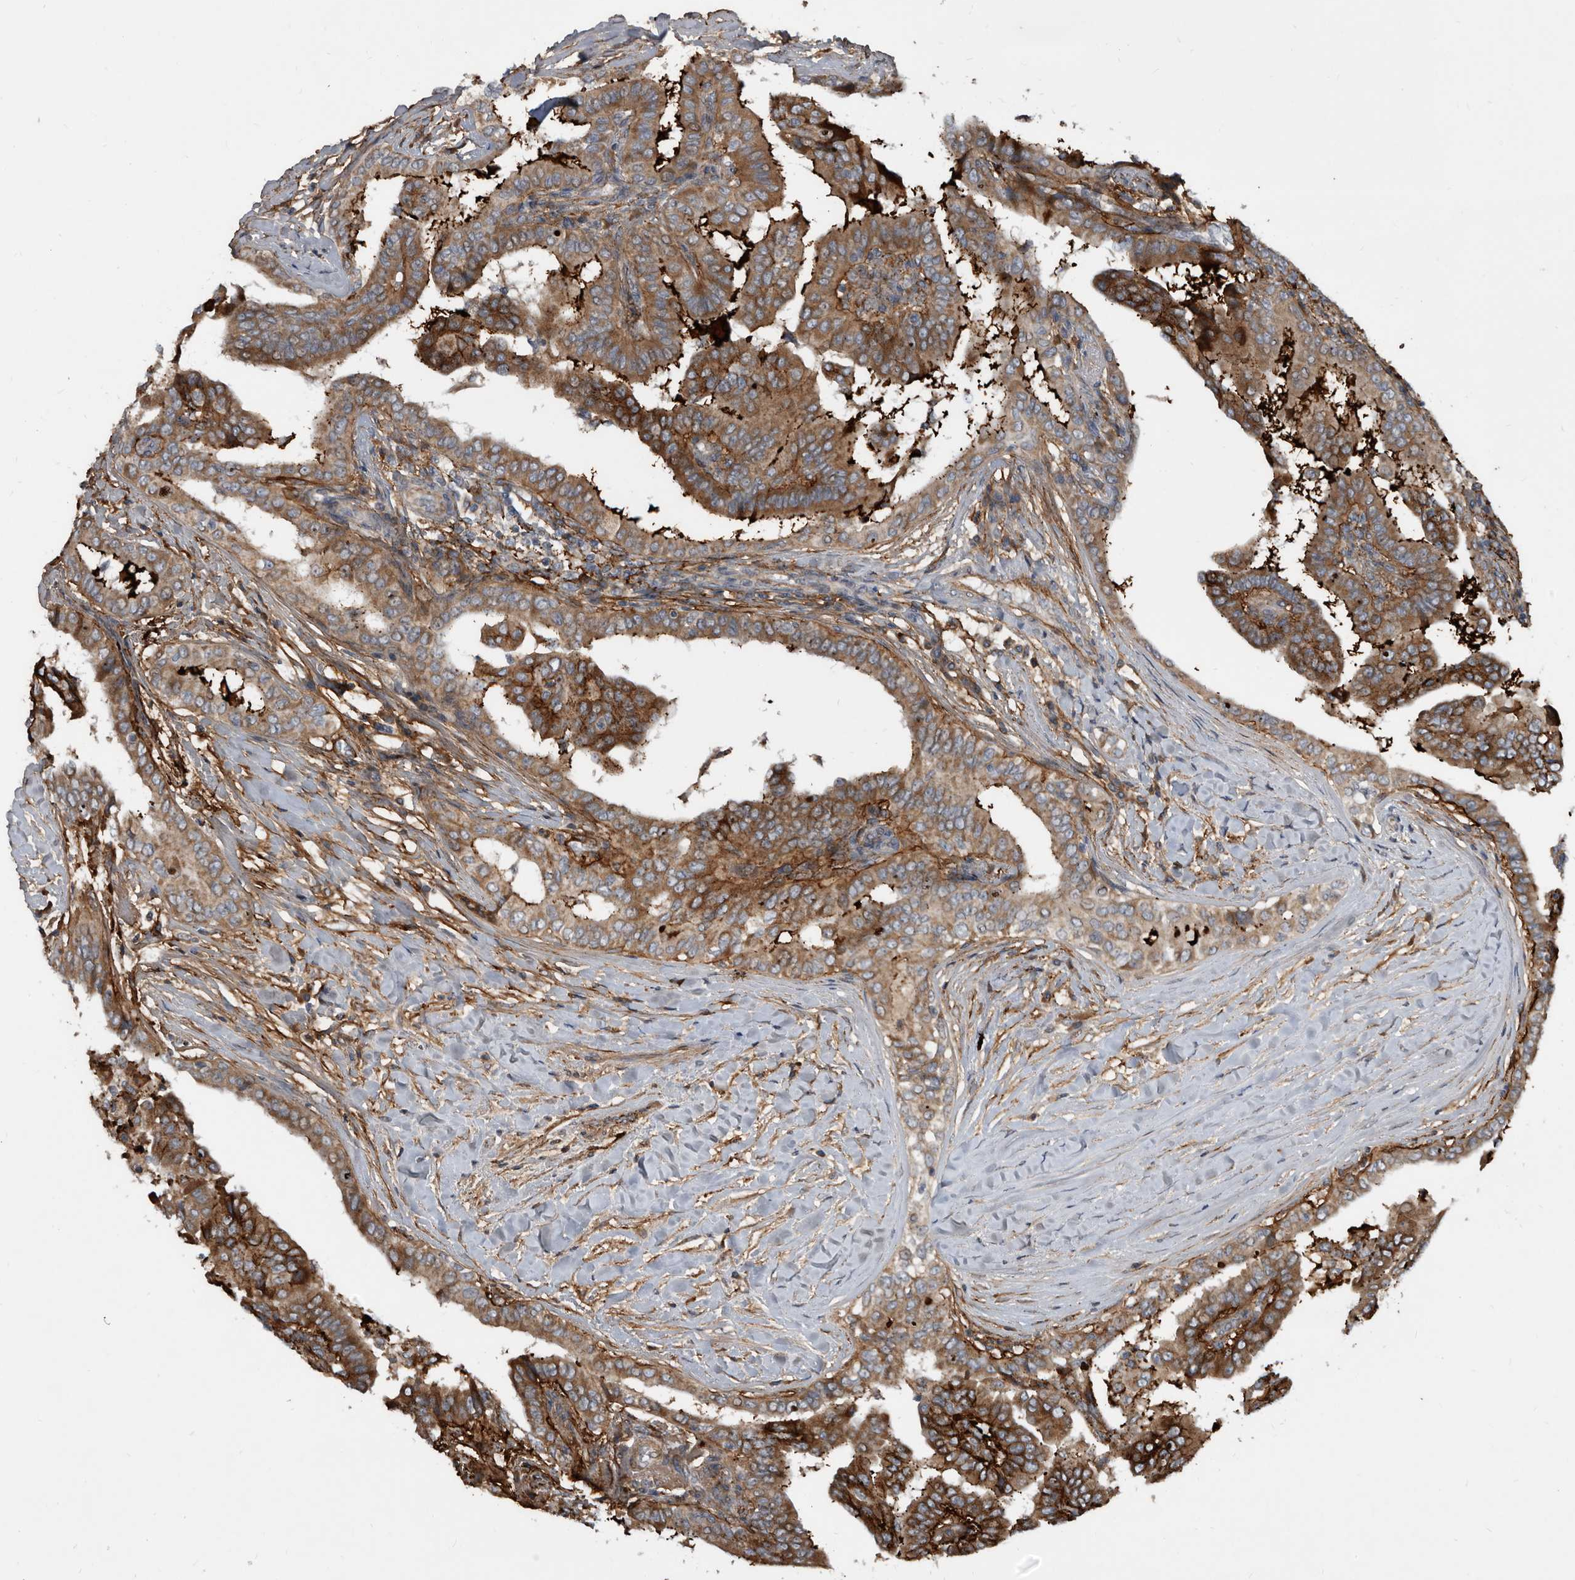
{"staining": {"intensity": "strong", "quantity": ">75%", "location": "cytoplasmic/membranous"}, "tissue": "thyroid cancer", "cell_type": "Tumor cells", "image_type": "cancer", "snomed": [{"axis": "morphology", "description": "Papillary adenocarcinoma, NOS"}, {"axis": "topography", "description": "Thyroid gland"}], "caption": "This histopathology image demonstrates papillary adenocarcinoma (thyroid) stained with IHC to label a protein in brown. The cytoplasmic/membranous of tumor cells show strong positivity for the protein. Nuclei are counter-stained blue.", "gene": "PI15", "patient": {"sex": "male", "age": 33}}